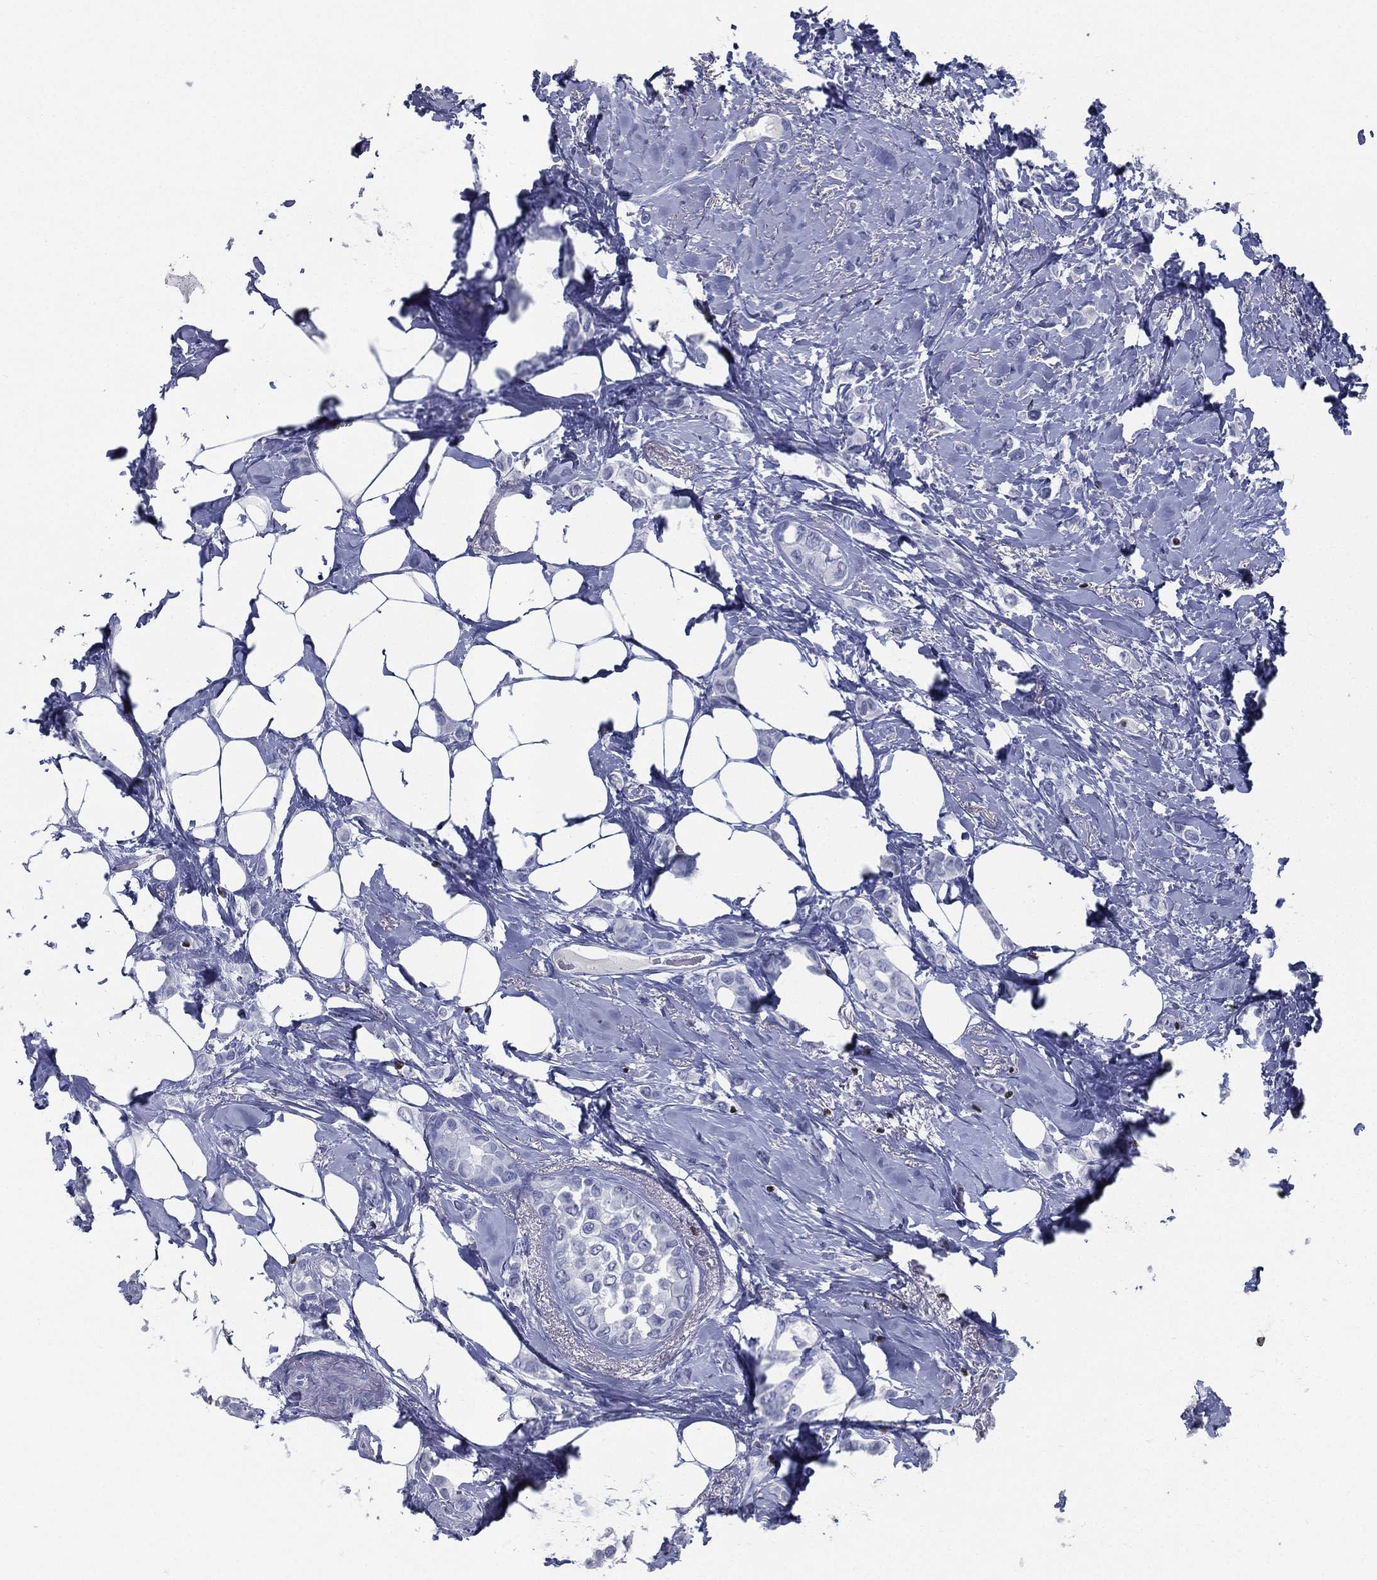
{"staining": {"intensity": "negative", "quantity": "none", "location": "none"}, "tissue": "breast cancer", "cell_type": "Tumor cells", "image_type": "cancer", "snomed": [{"axis": "morphology", "description": "Lobular carcinoma"}, {"axis": "topography", "description": "Breast"}], "caption": "DAB immunohistochemical staining of breast lobular carcinoma reveals no significant staining in tumor cells.", "gene": "PYHIN1", "patient": {"sex": "female", "age": 66}}